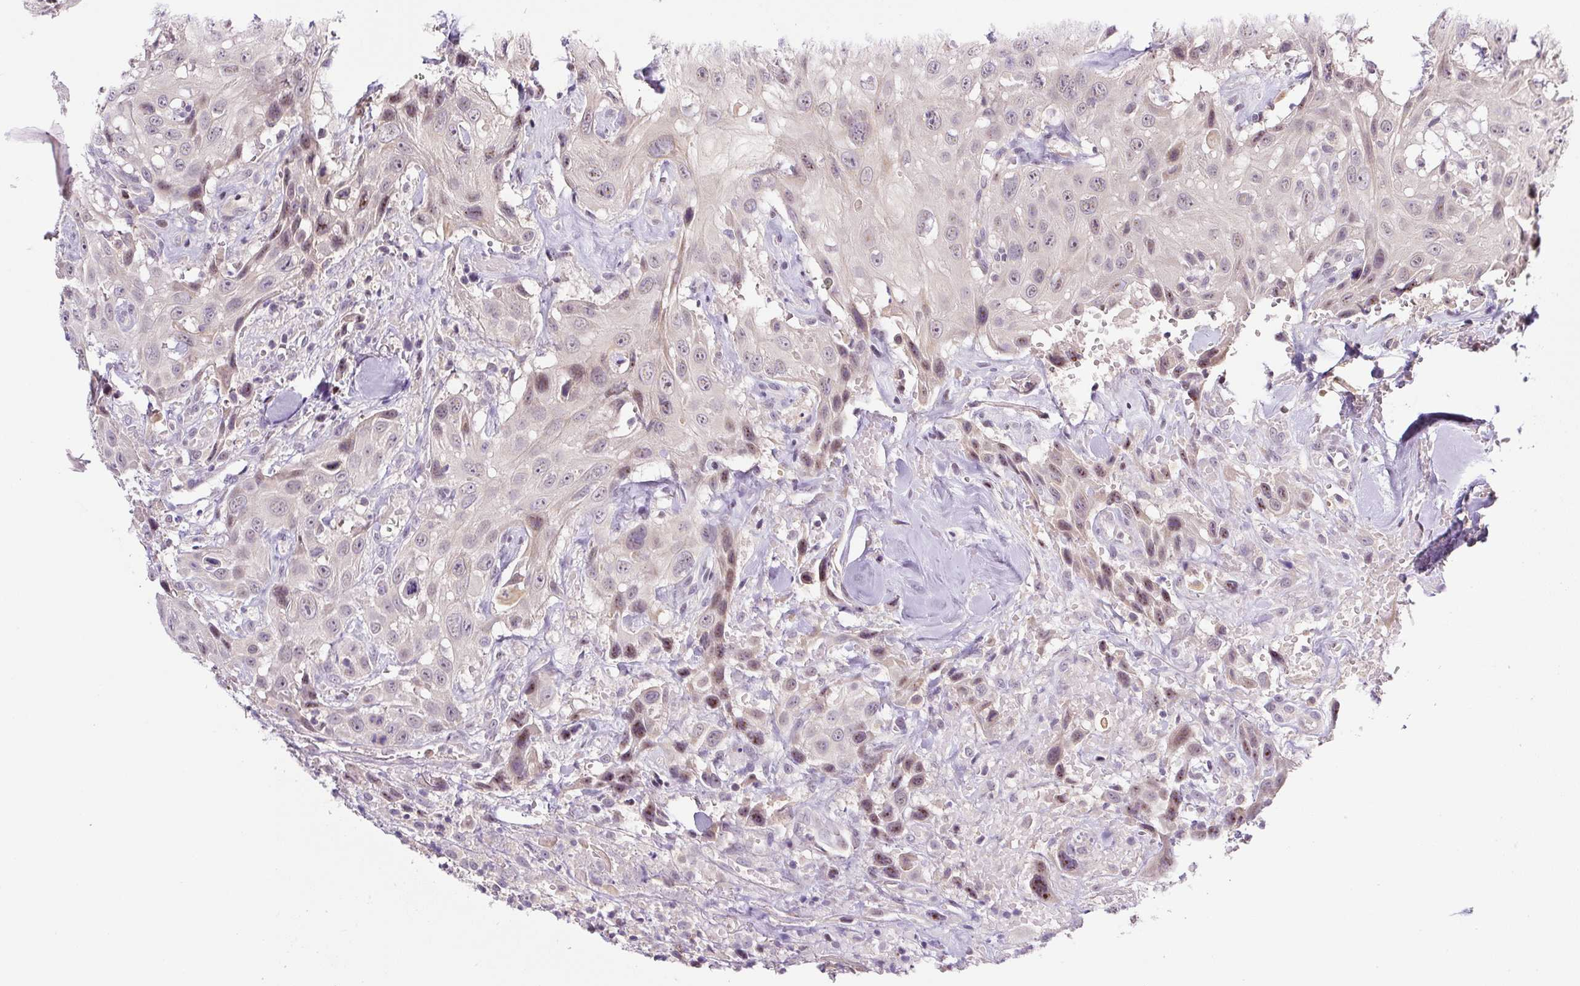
{"staining": {"intensity": "weak", "quantity": "<25%", "location": "nuclear"}, "tissue": "head and neck cancer", "cell_type": "Tumor cells", "image_type": "cancer", "snomed": [{"axis": "morphology", "description": "Squamous cell carcinoma, NOS"}, {"axis": "topography", "description": "Head-Neck"}], "caption": "A photomicrograph of squamous cell carcinoma (head and neck) stained for a protein displays no brown staining in tumor cells. The staining was performed using DAB (3,3'-diaminobenzidine) to visualize the protein expression in brown, while the nuclei were stained in blue with hematoxylin (Magnification: 20x).", "gene": "PRKAA2", "patient": {"sex": "male", "age": 81}}